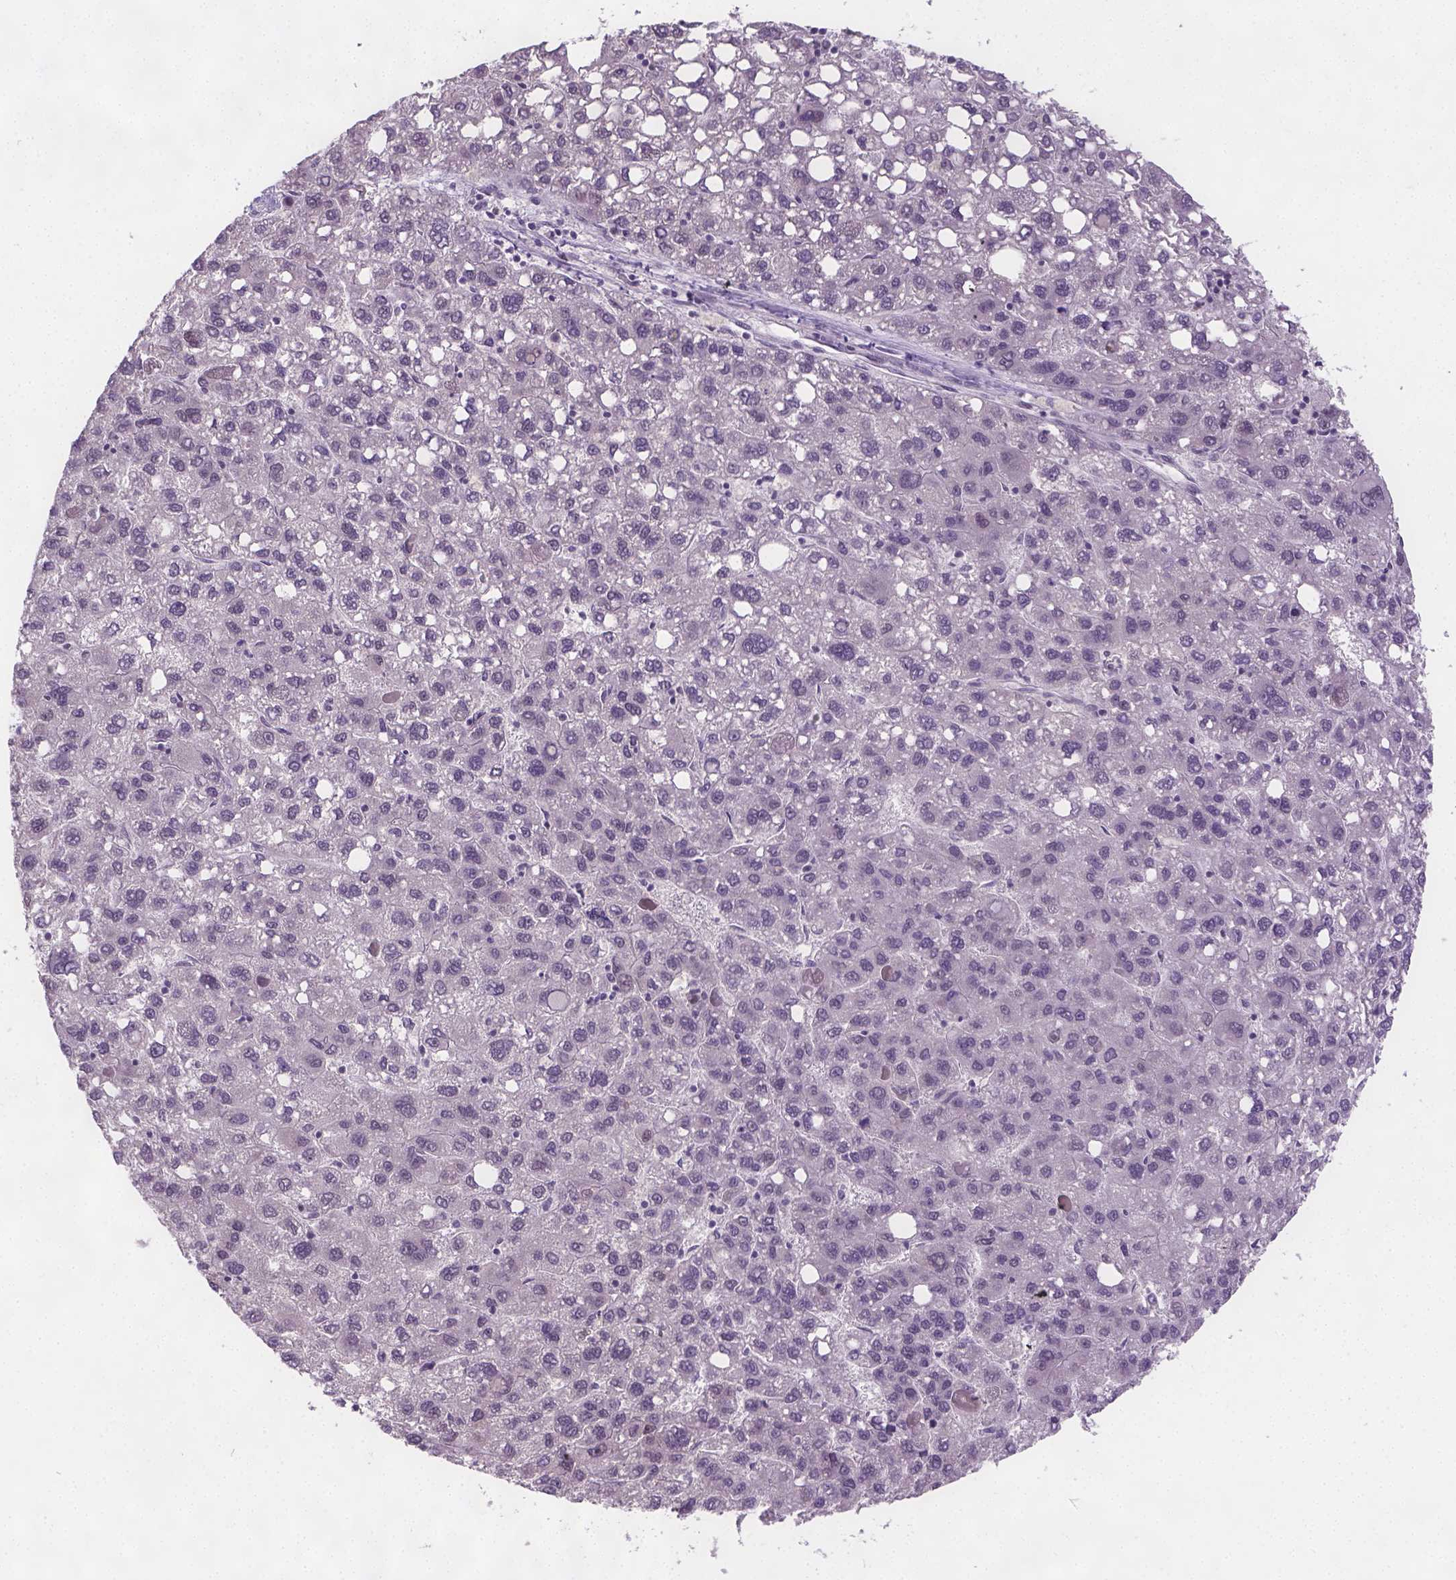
{"staining": {"intensity": "negative", "quantity": "none", "location": "none"}, "tissue": "liver cancer", "cell_type": "Tumor cells", "image_type": "cancer", "snomed": [{"axis": "morphology", "description": "Carcinoma, Hepatocellular, NOS"}, {"axis": "topography", "description": "Liver"}], "caption": "High magnification brightfield microscopy of liver cancer (hepatocellular carcinoma) stained with DAB (3,3'-diaminobenzidine) (brown) and counterstained with hematoxylin (blue): tumor cells show no significant staining.", "gene": "FANCE", "patient": {"sex": "female", "age": 82}}